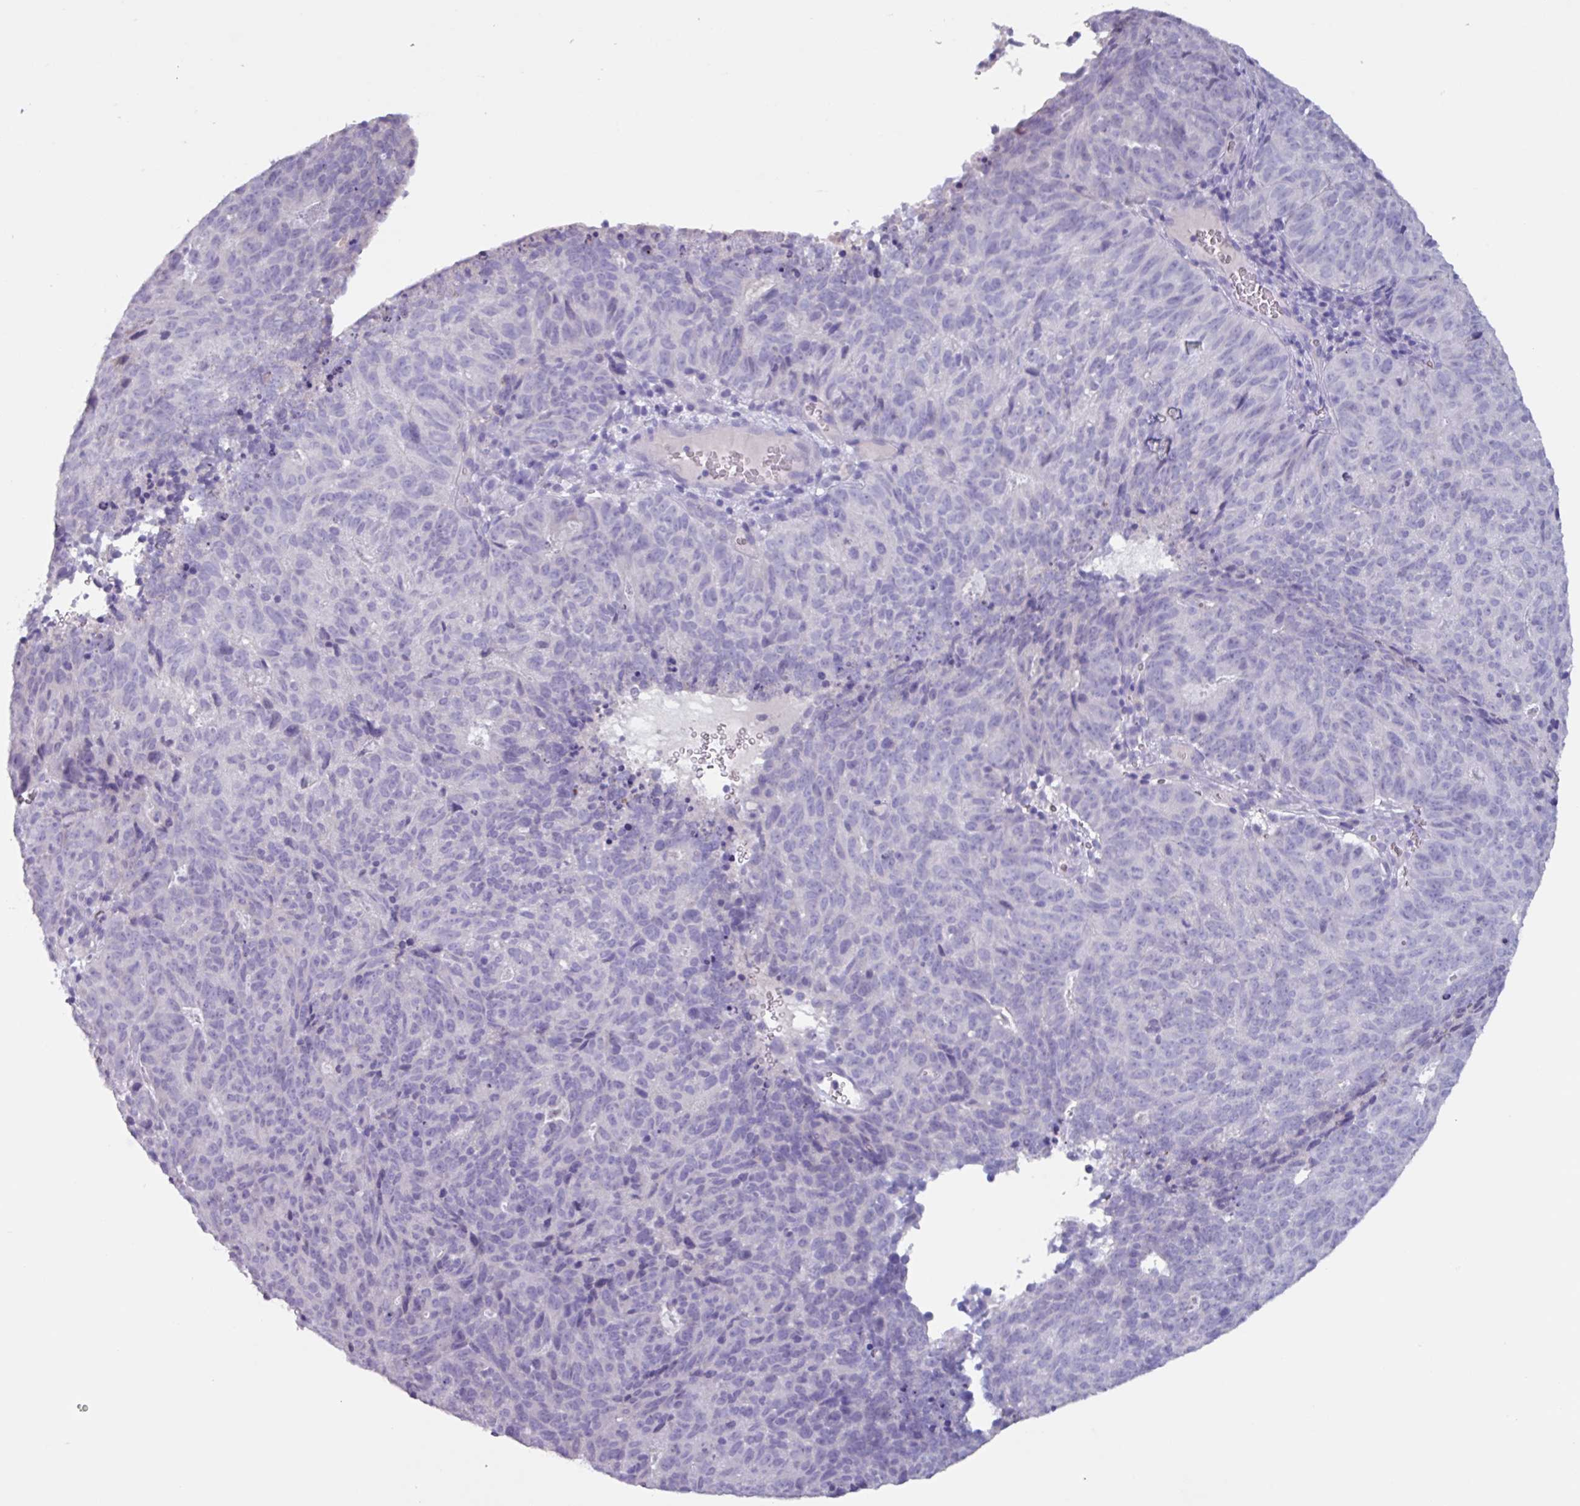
{"staining": {"intensity": "negative", "quantity": "none", "location": "none"}, "tissue": "cervical cancer", "cell_type": "Tumor cells", "image_type": "cancer", "snomed": [{"axis": "morphology", "description": "Adenocarcinoma, NOS"}, {"axis": "topography", "description": "Cervix"}], "caption": "Immunohistochemistry of human cervical adenocarcinoma displays no staining in tumor cells. (Brightfield microscopy of DAB IHC at high magnification).", "gene": "OR2T10", "patient": {"sex": "female", "age": 38}}